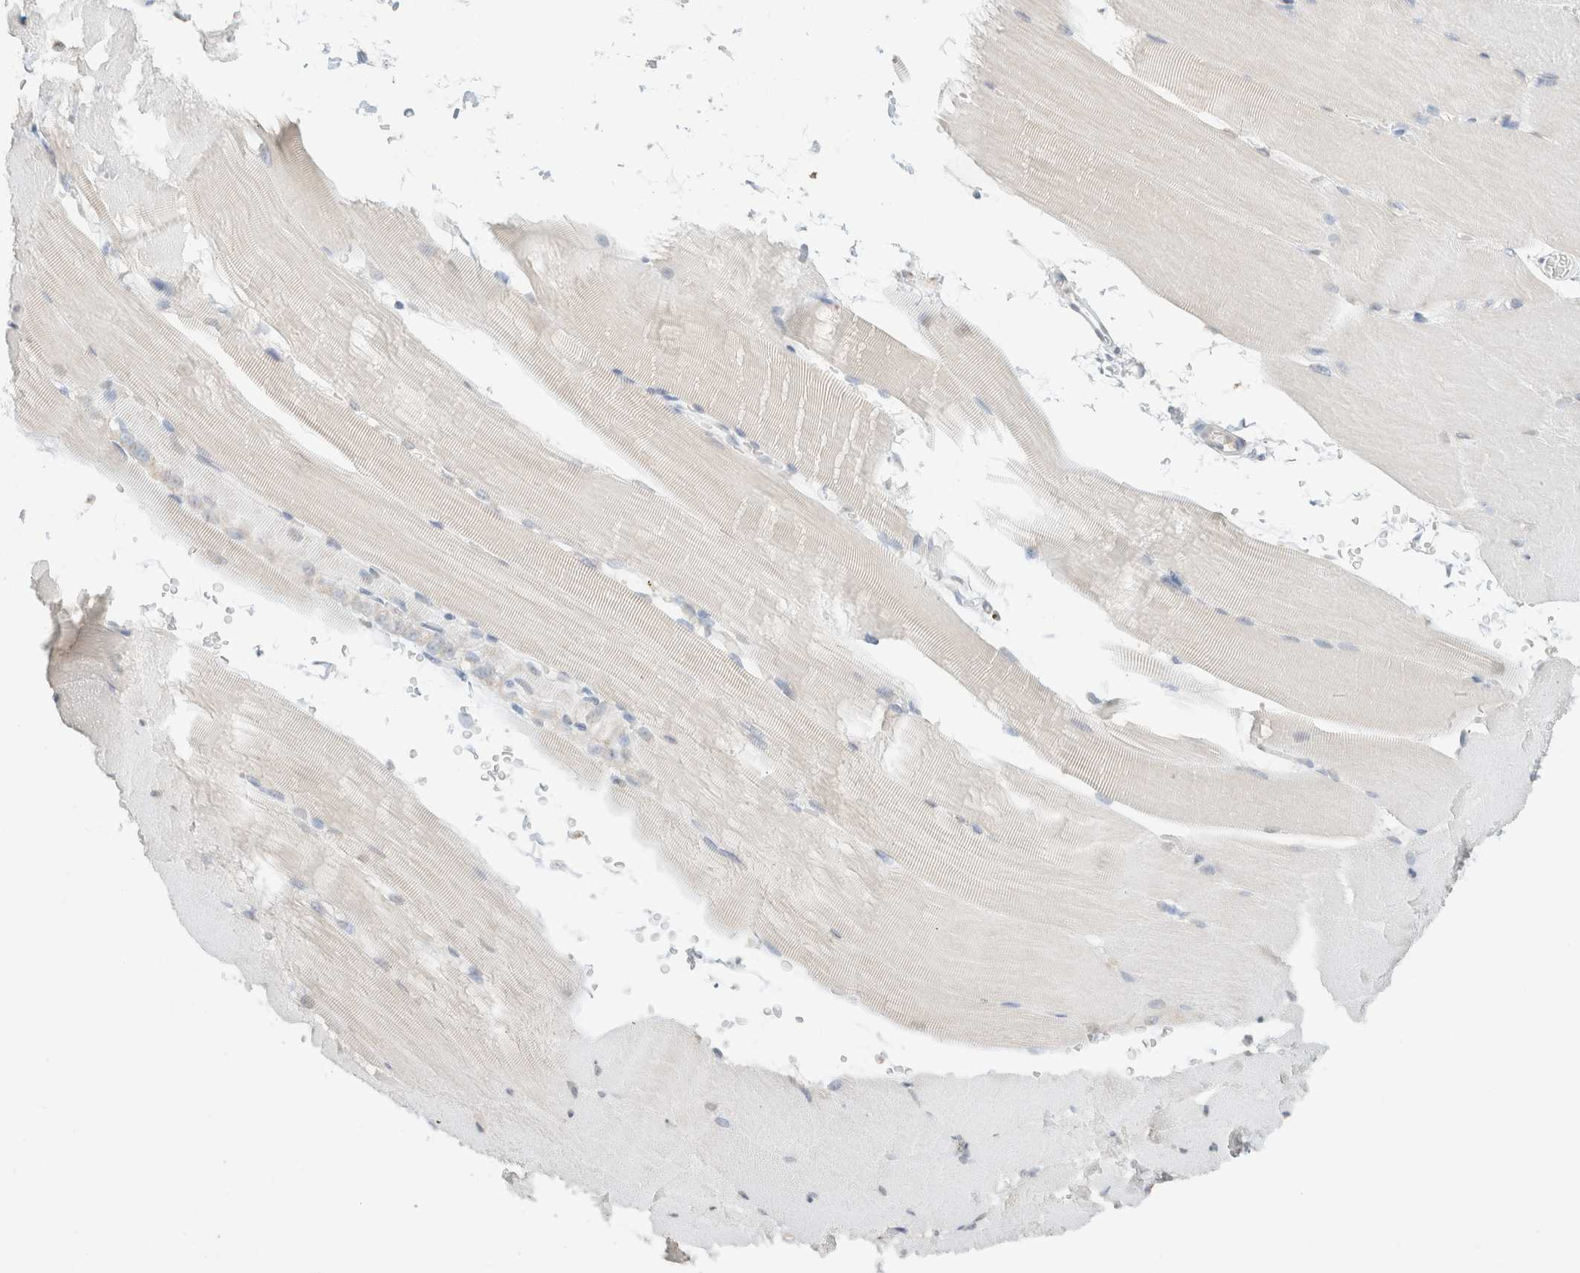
{"staining": {"intensity": "negative", "quantity": "none", "location": "none"}, "tissue": "skeletal muscle", "cell_type": "Myocytes", "image_type": "normal", "snomed": [{"axis": "morphology", "description": "Normal tissue, NOS"}, {"axis": "topography", "description": "Skeletal muscle"}, {"axis": "topography", "description": "Parathyroid gland"}], "caption": "A high-resolution image shows immunohistochemistry (IHC) staining of benign skeletal muscle, which shows no significant expression in myocytes.", "gene": "CPA1", "patient": {"sex": "female", "age": 37}}